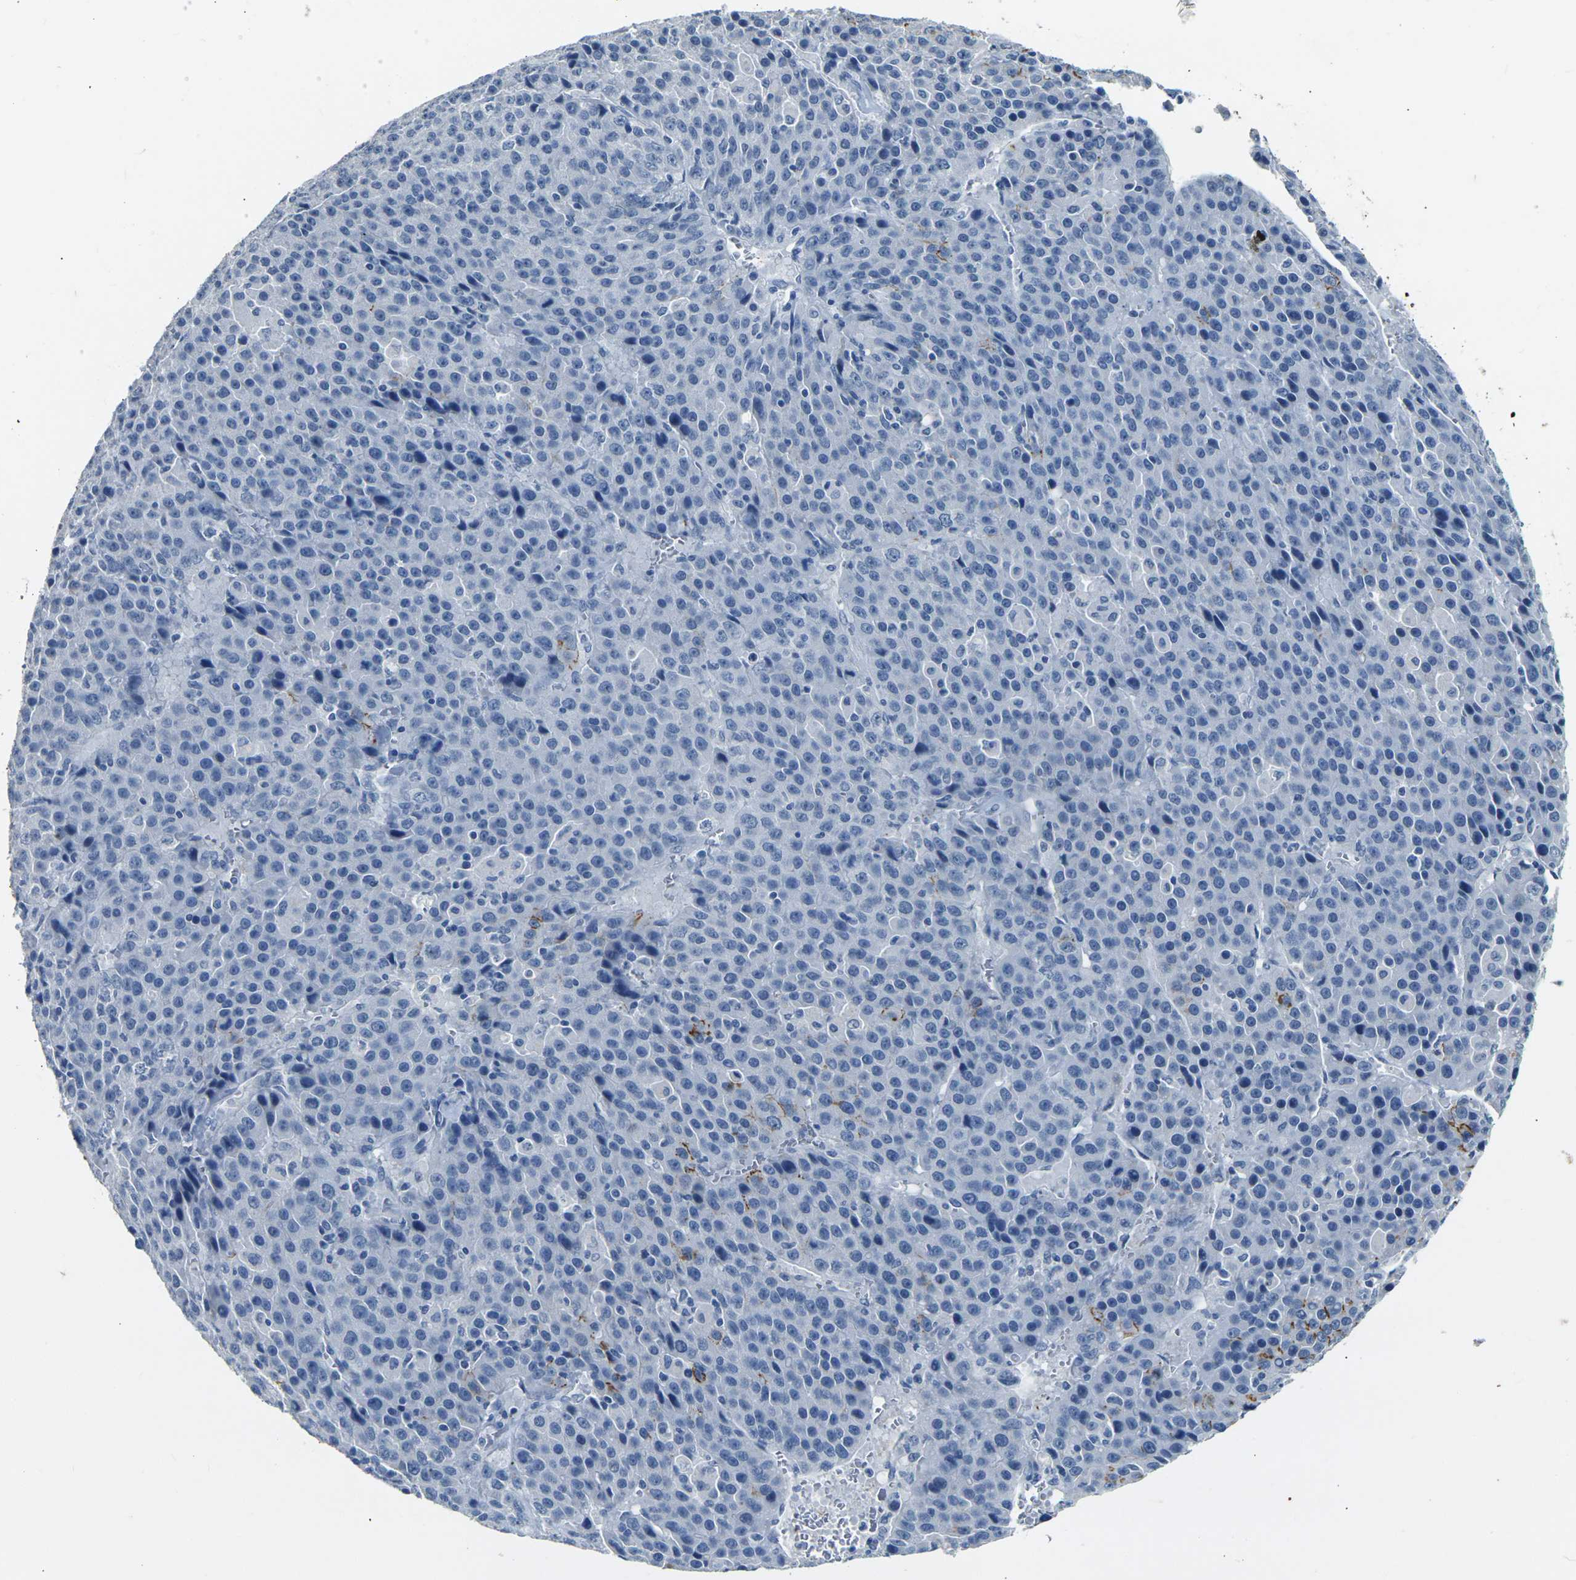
{"staining": {"intensity": "negative", "quantity": "none", "location": "none"}, "tissue": "liver cancer", "cell_type": "Tumor cells", "image_type": "cancer", "snomed": [{"axis": "morphology", "description": "Carcinoma, Hepatocellular, NOS"}, {"axis": "topography", "description": "Liver"}], "caption": "This is a photomicrograph of immunohistochemistry staining of liver cancer, which shows no positivity in tumor cells.", "gene": "CLDN7", "patient": {"sex": "female", "age": 53}}